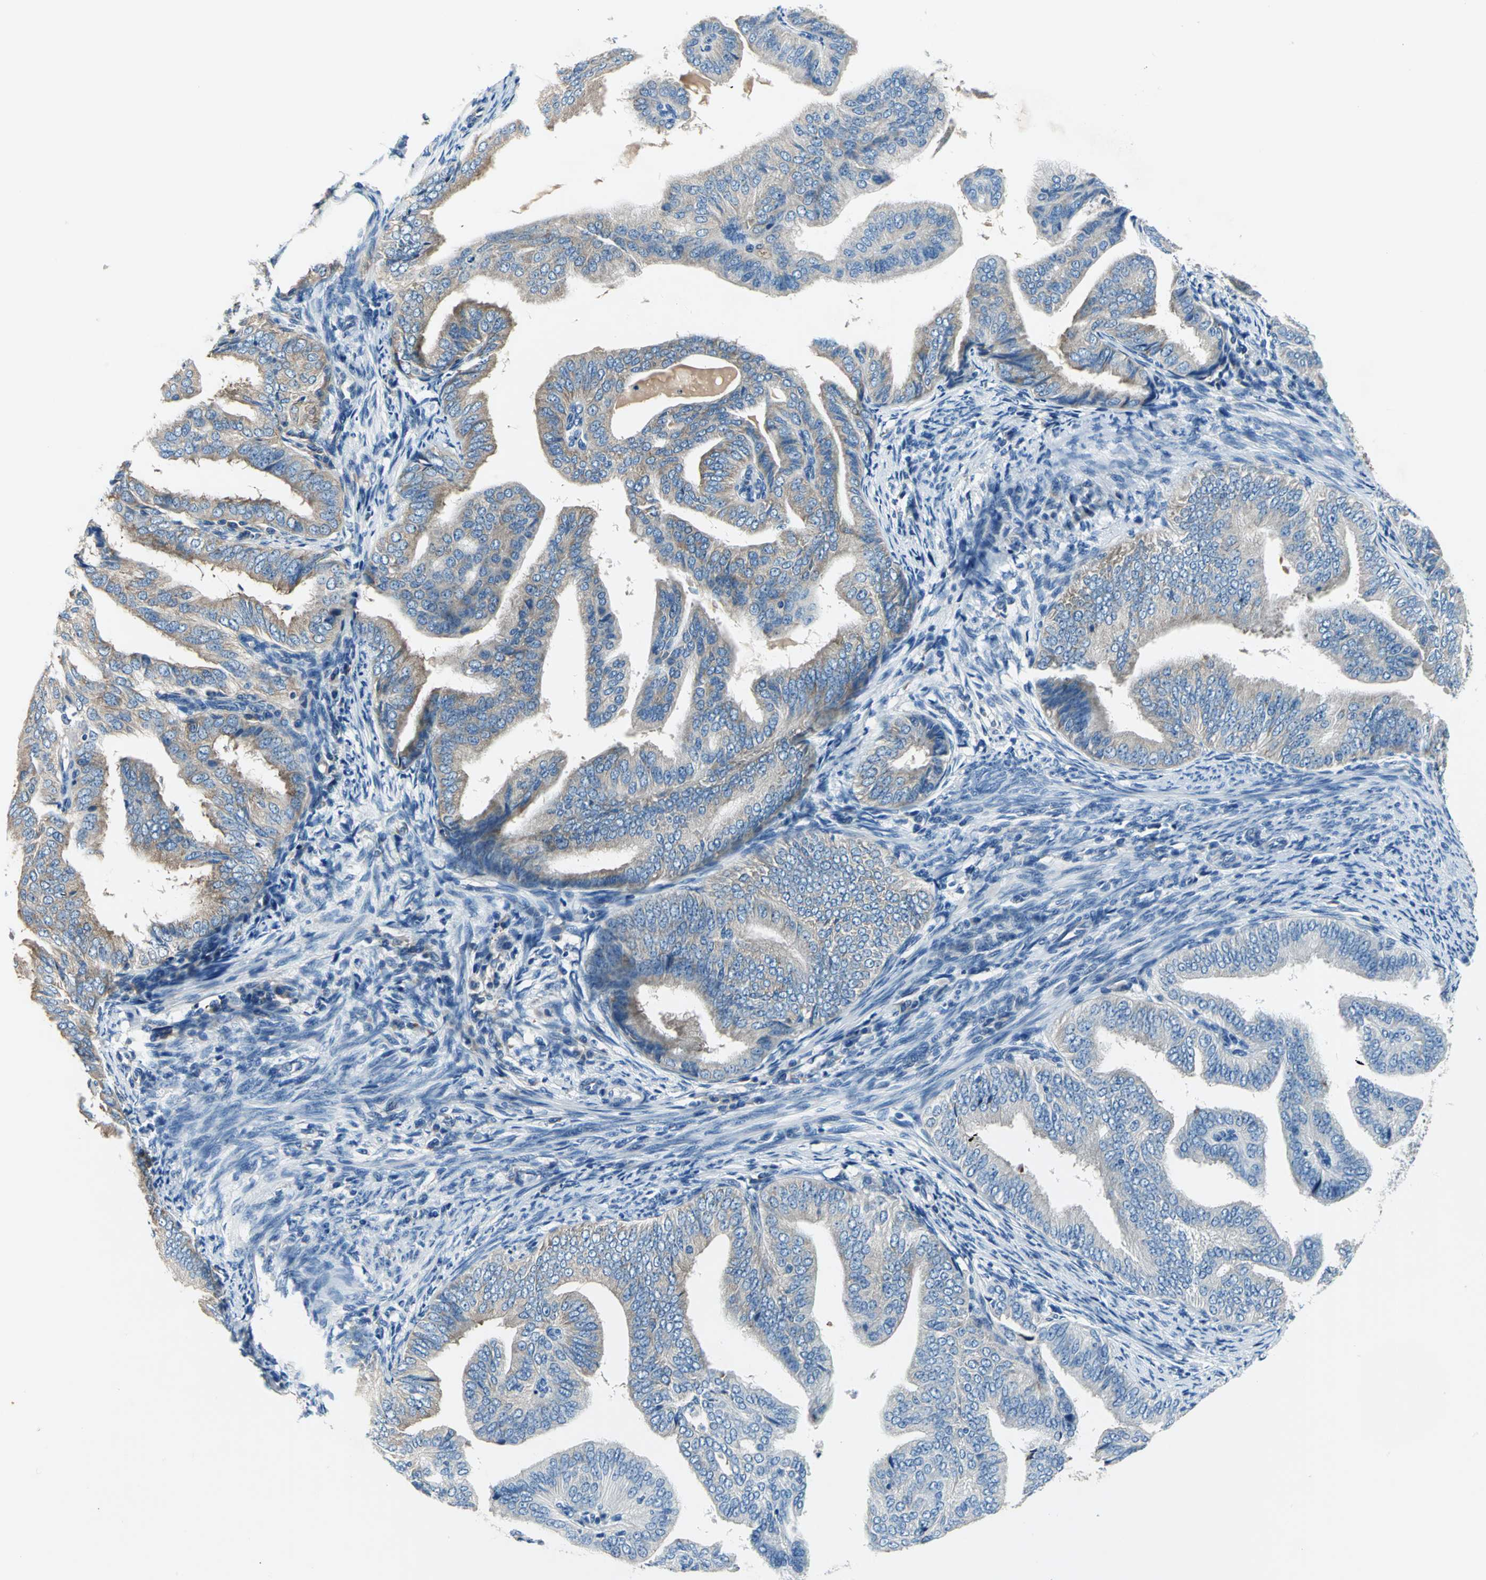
{"staining": {"intensity": "moderate", "quantity": ">75%", "location": "cytoplasmic/membranous"}, "tissue": "endometrial cancer", "cell_type": "Tumor cells", "image_type": "cancer", "snomed": [{"axis": "morphology", "description": "Adenocarcinoma, NOS"}, {"axis": "topography", "description": "Endometrium"}], "caption": "Tumor cells demonstrate medium levels of moderate cytoplasmic/membranous expression in approximately >75% of cells in endometrial cancer.", "gene": "TRIM25", "patient": {"sex": "female", "age": 58}}